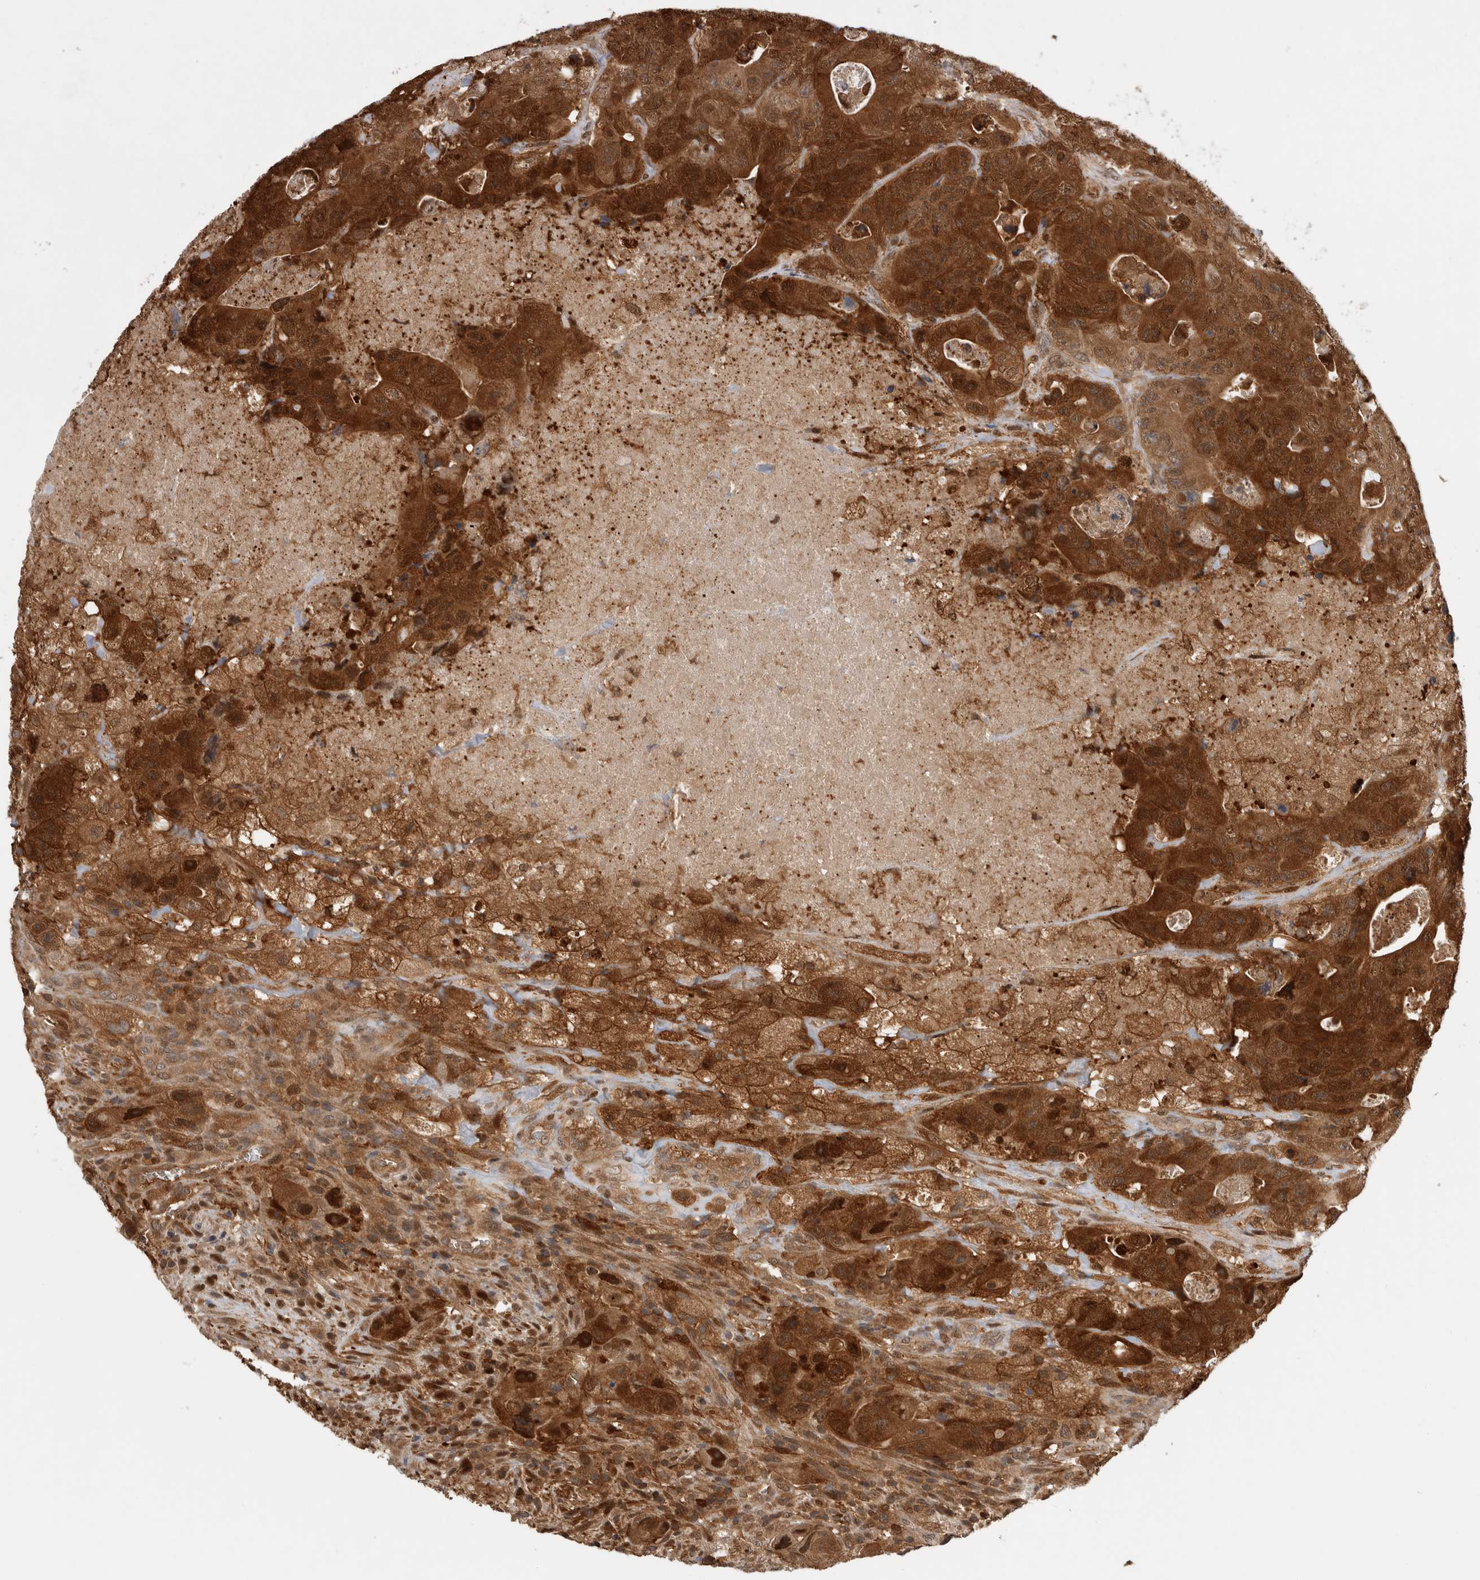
{"staining": {"intensity": "strong", "quantity": ">75%", "location": "cytoplasmic/membranous"}, "tissue": "colorectal cancer", "cell_type": "Tumor cells", "image_type": "cancer", "snomed": [{"axis": "morphology", "description": "Adenocarcinoma, NOS"}, {"axis": "topography", "description": "Colon"}], "caption": "DAB (3,3'-diaminobenzidine) immunohistochemical staining of human adenocarcinoma (colorectal) shows strong cytoplasmic/membranous protein expression in approximately >75% of tumor cells. (IHC, brightfield microscopy, high magnification).", "gene": "ASTN2", "patient": {"sex": "female", "age": 46}}